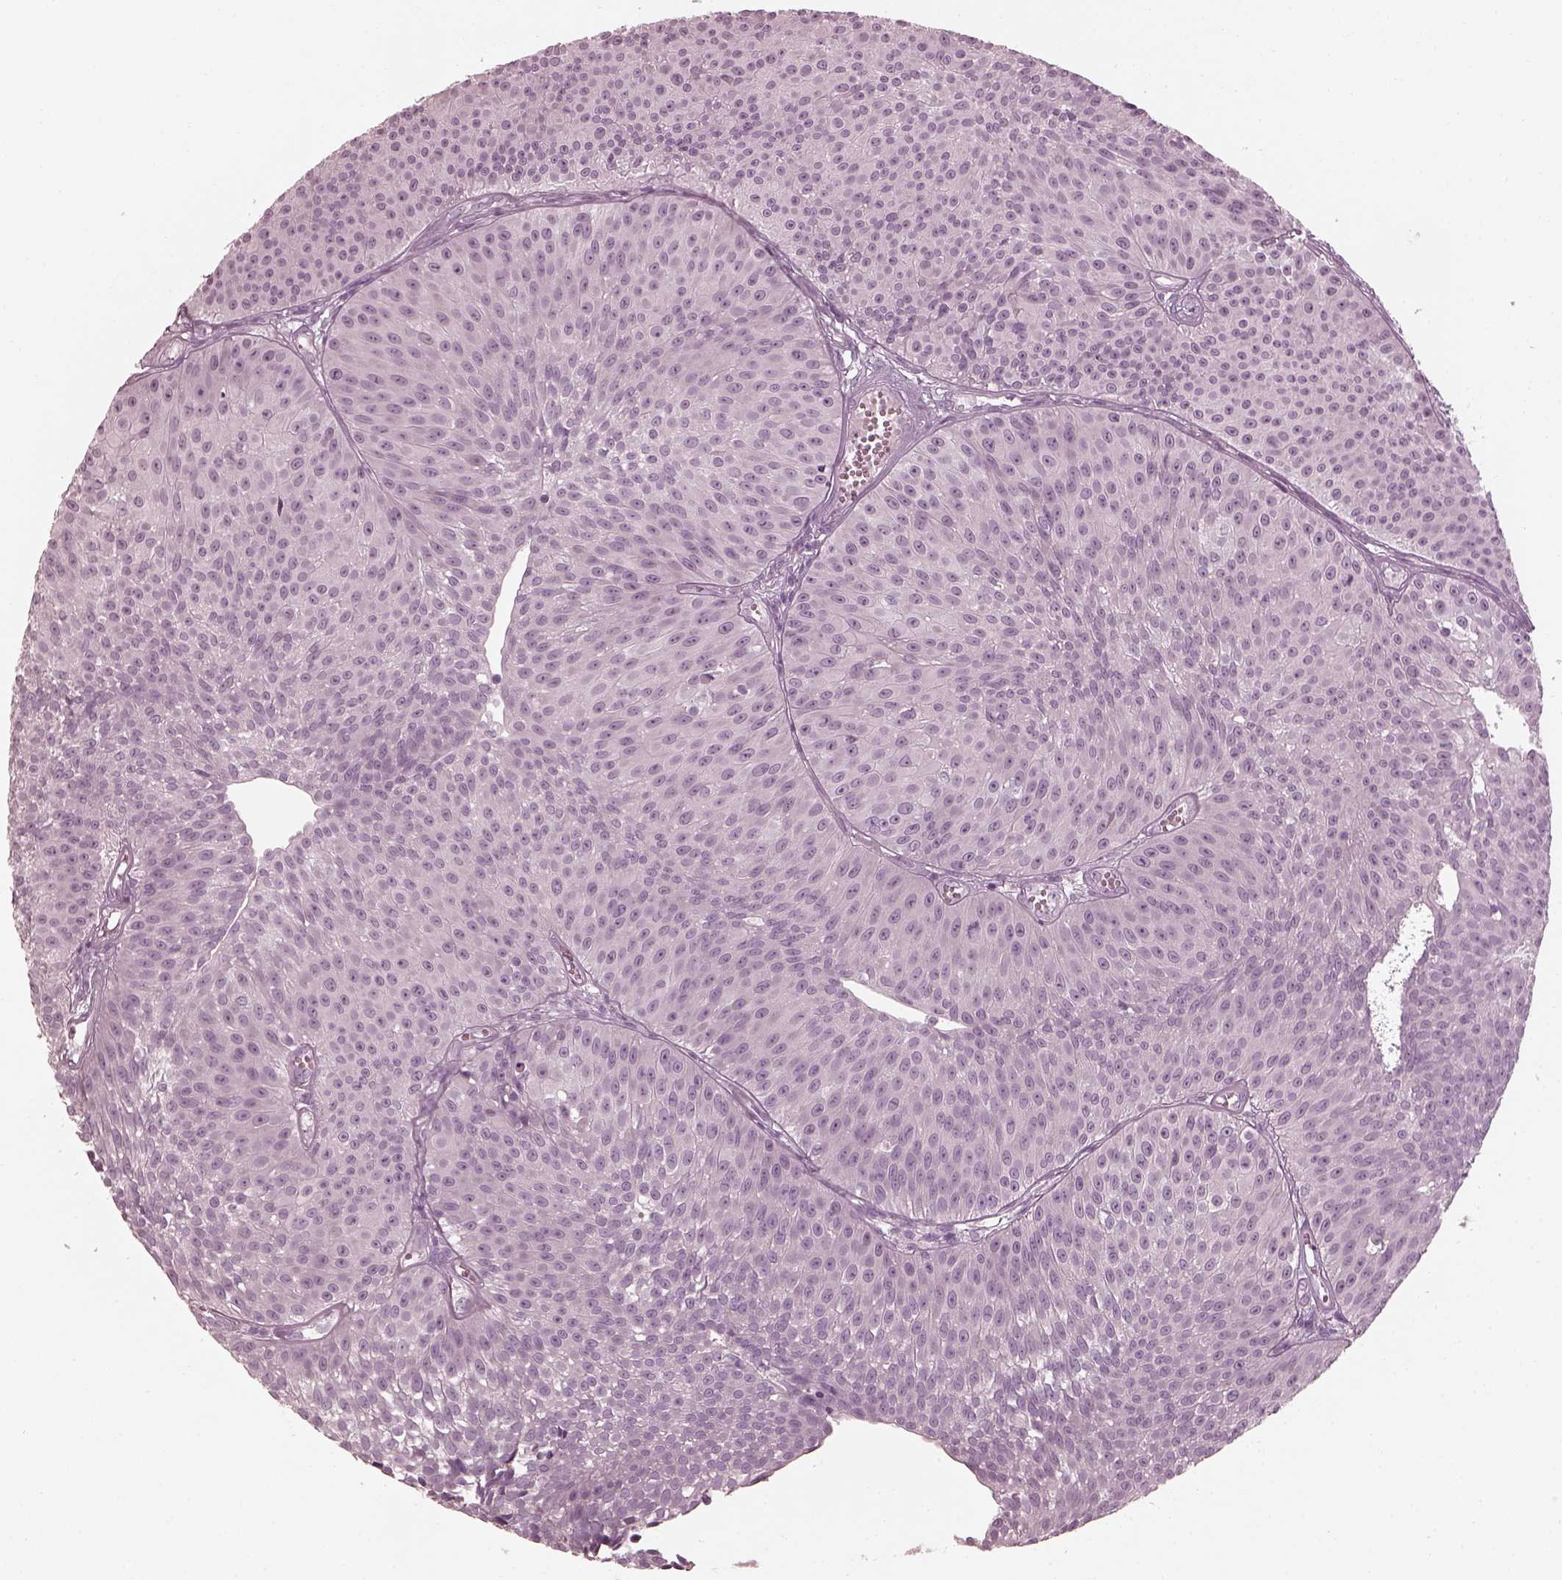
{"staining": {"intensity": "negative", "quantity": "none", "location": "none"}, "tissue": "urothelial cancer", "cell_type": "Tumor cells", "image_type": "cancer", "snomed": [{"axis": "morphology", "description": "Urothelial carcinoma, Low grade"}, {"axis": "topography", "description": "Urinary bladder"}], "caption": "Human low-grade urothelial carcinoma stained for a protein using immunohistochemistry exhibits no staining in tumor cells.", "gene": "SAXO2", "patient": {"sex": "male", "age": 63}}